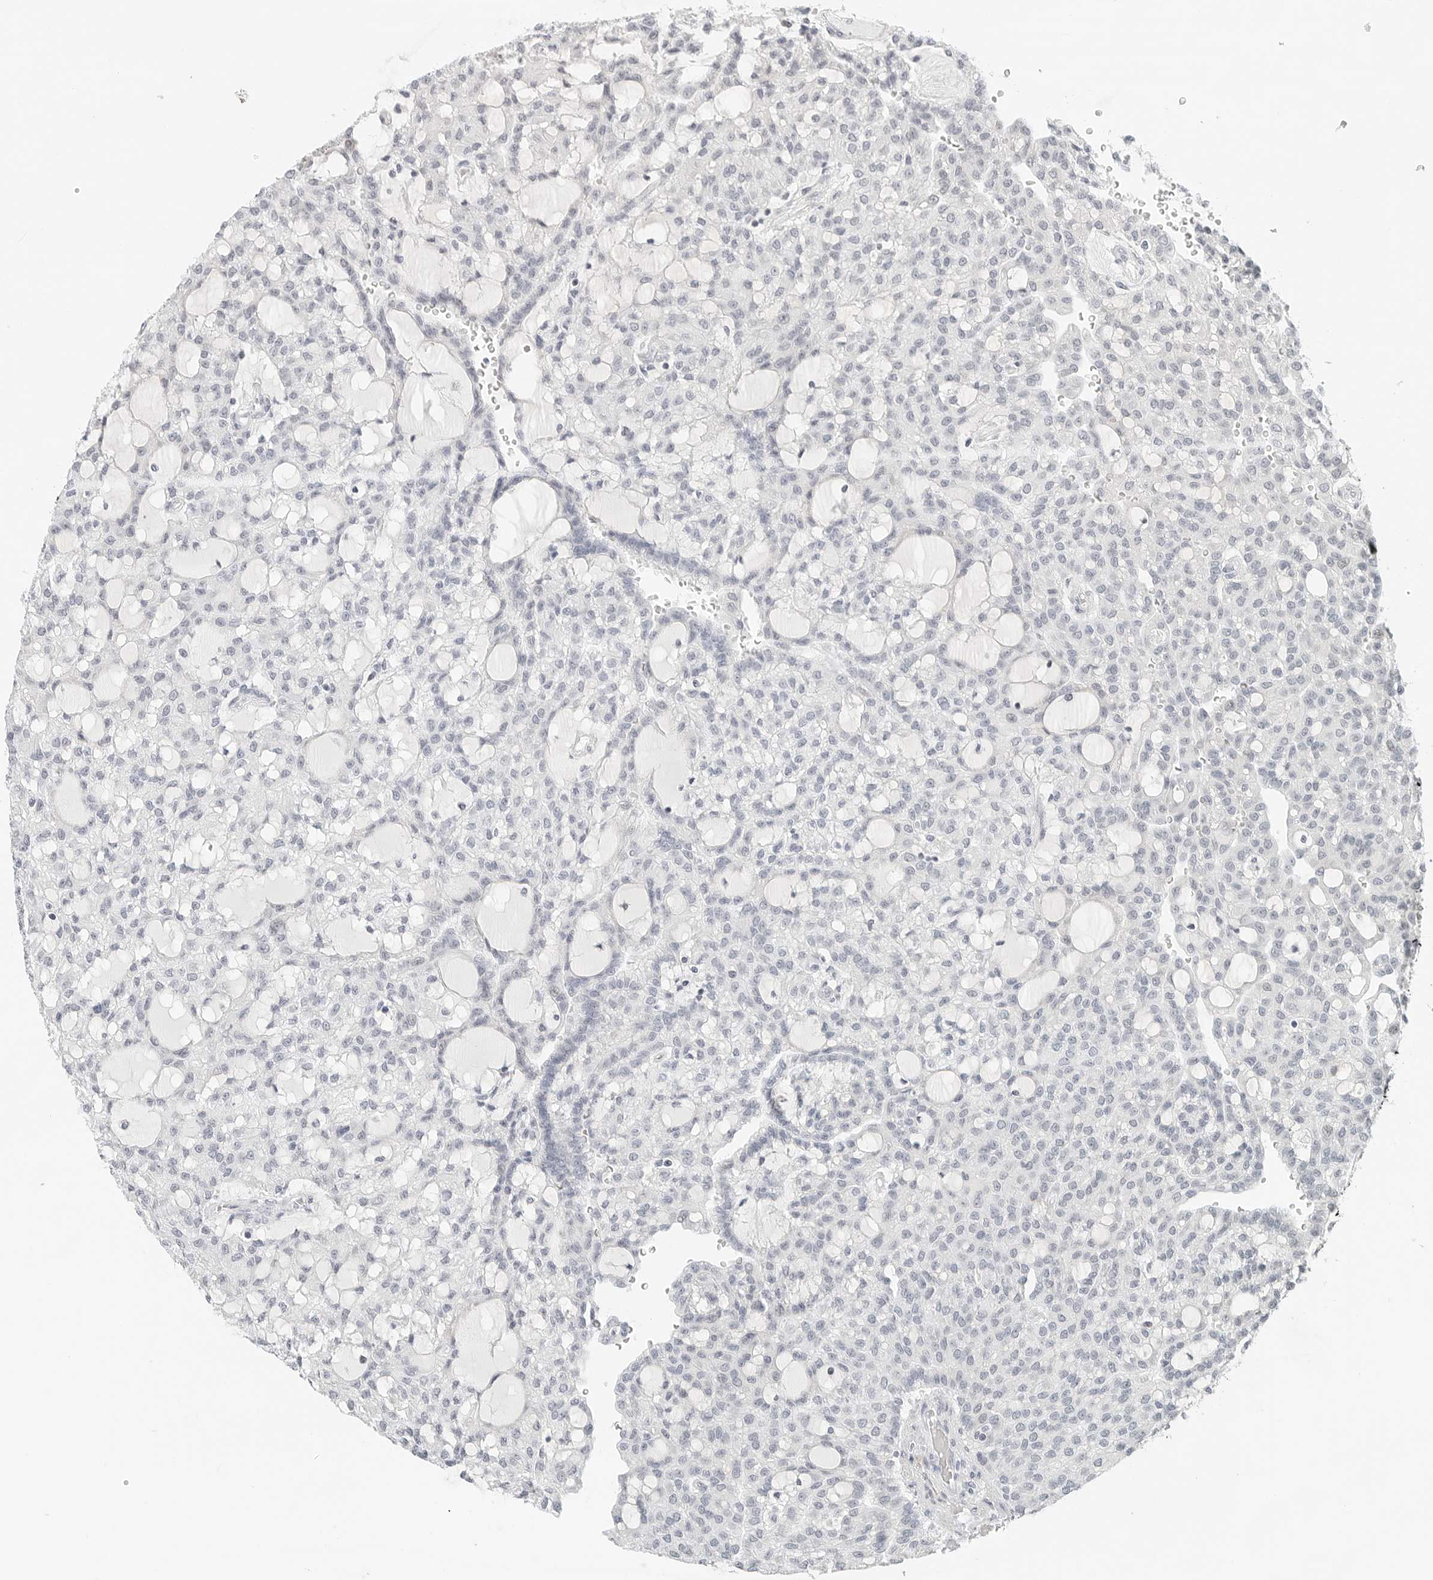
{"staining": {"intensity": "negative", "quantity": "none", "location": "none"}, "tissue": "renal cancer", "cell_type": "Tumor cells", "image_type": "cancer", "snomed": [{"axis": "morphology", "description": "Adenocarcinoma, NOS"}, {"axis": "topography", "description": "Kidney"}], "caption": "An image of human renal cancer (adenocarcinoma) is negative for staining in tumor cells.", "gene": "PARP10", "patient": {"sex": "male", "age": 63}}